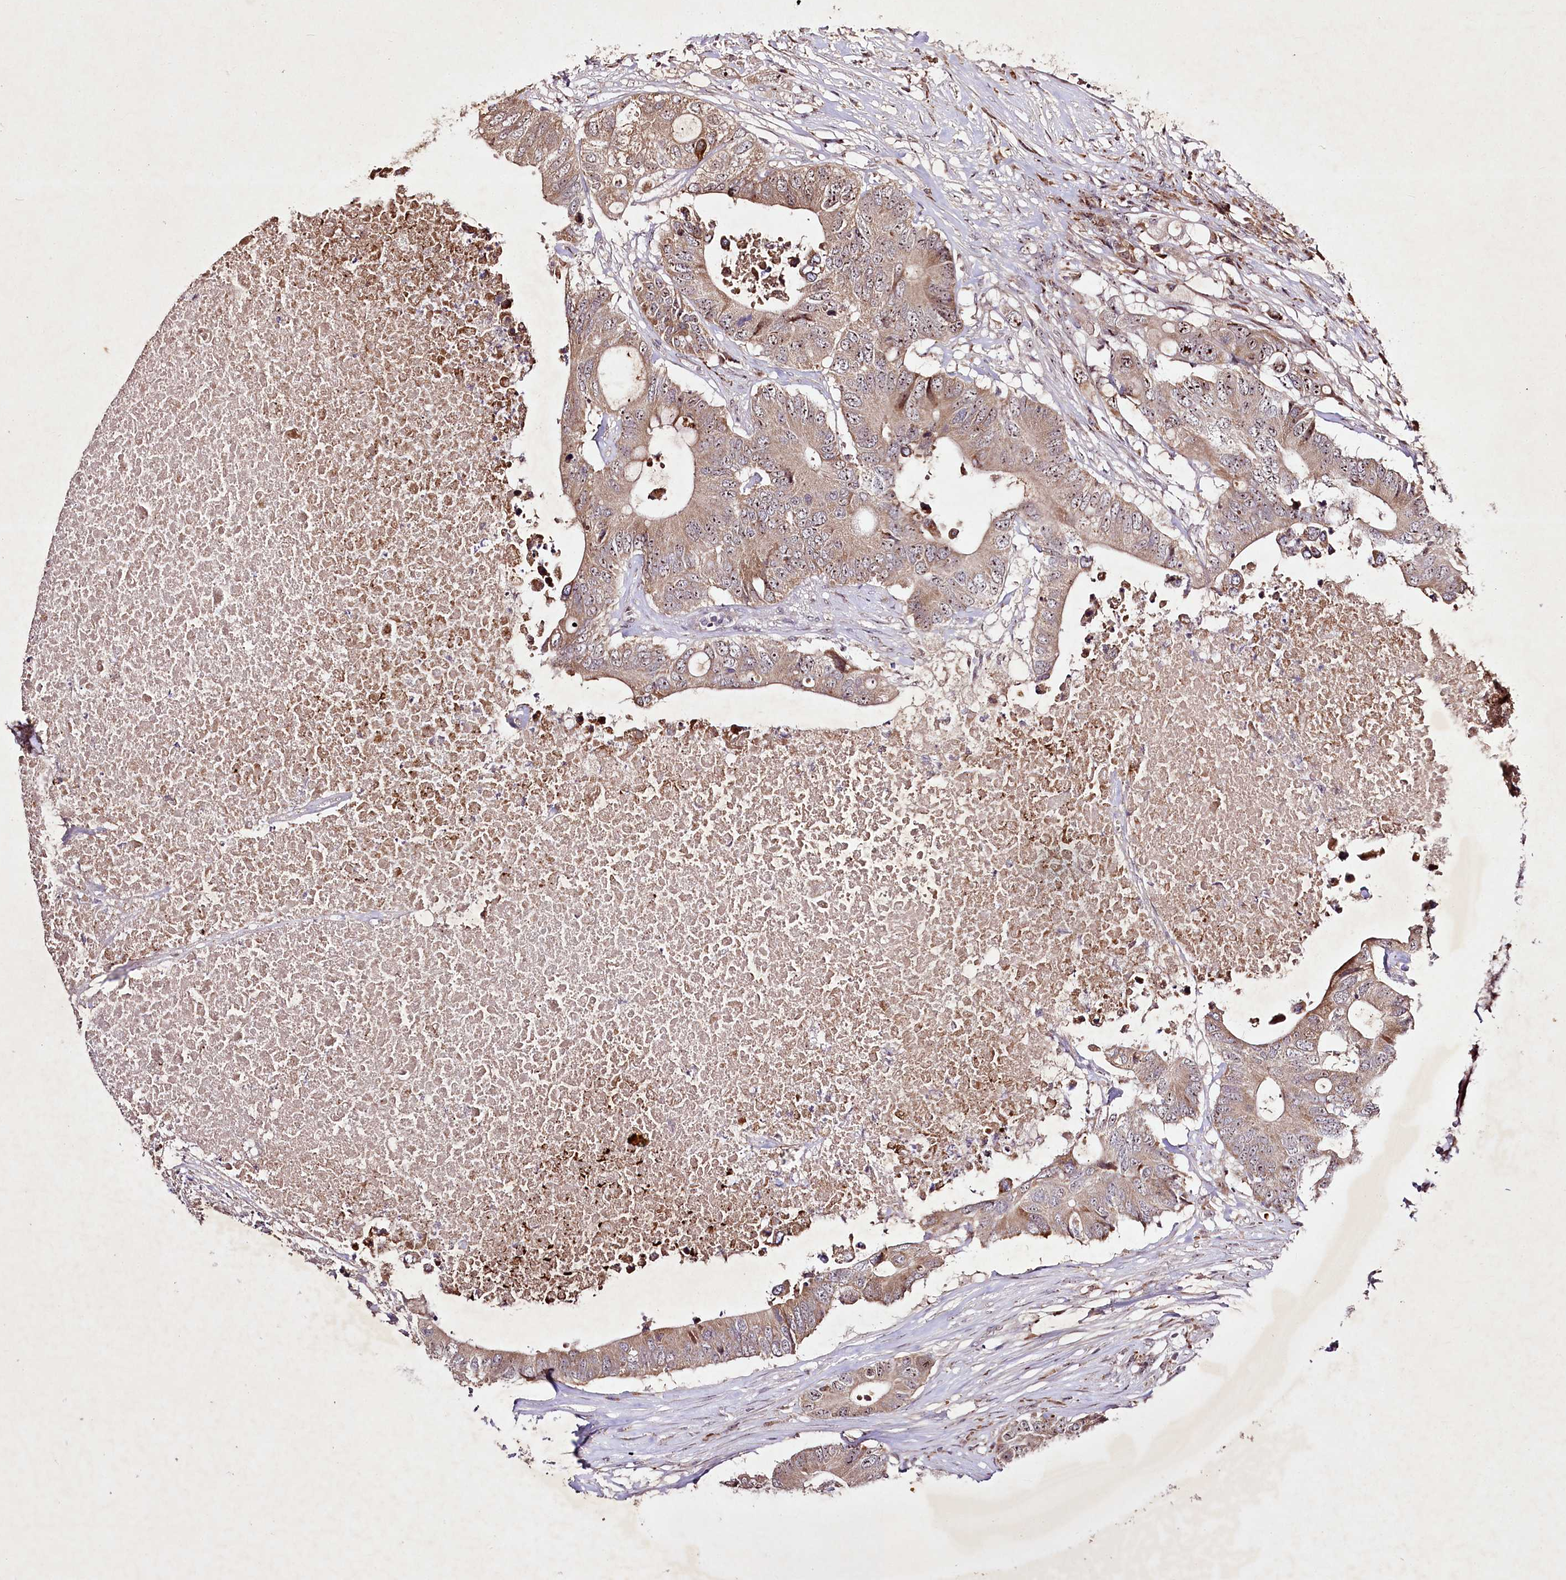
{"staining": {"intensity": "moderate", "quantity": "25%-75%", "location": "cytoplasmic/membranous"}, "tissue": "colorectal cancer", "cell_type": "Tumor cells", "image_type": "cancer", "snomed": [{"axis": "morphology", "description": "Adenocarcinoma, NOS"}, {"axis": "topography", "description": "Colon"}], "caption": "Human colorectal cancer stained with a brown dye reveals moderate cytoplasmic/membranous positive positivity in about 25%-75% of tumor cells.", "gene": "DMP1", "patient": {"sex": "male", "age": 71}}